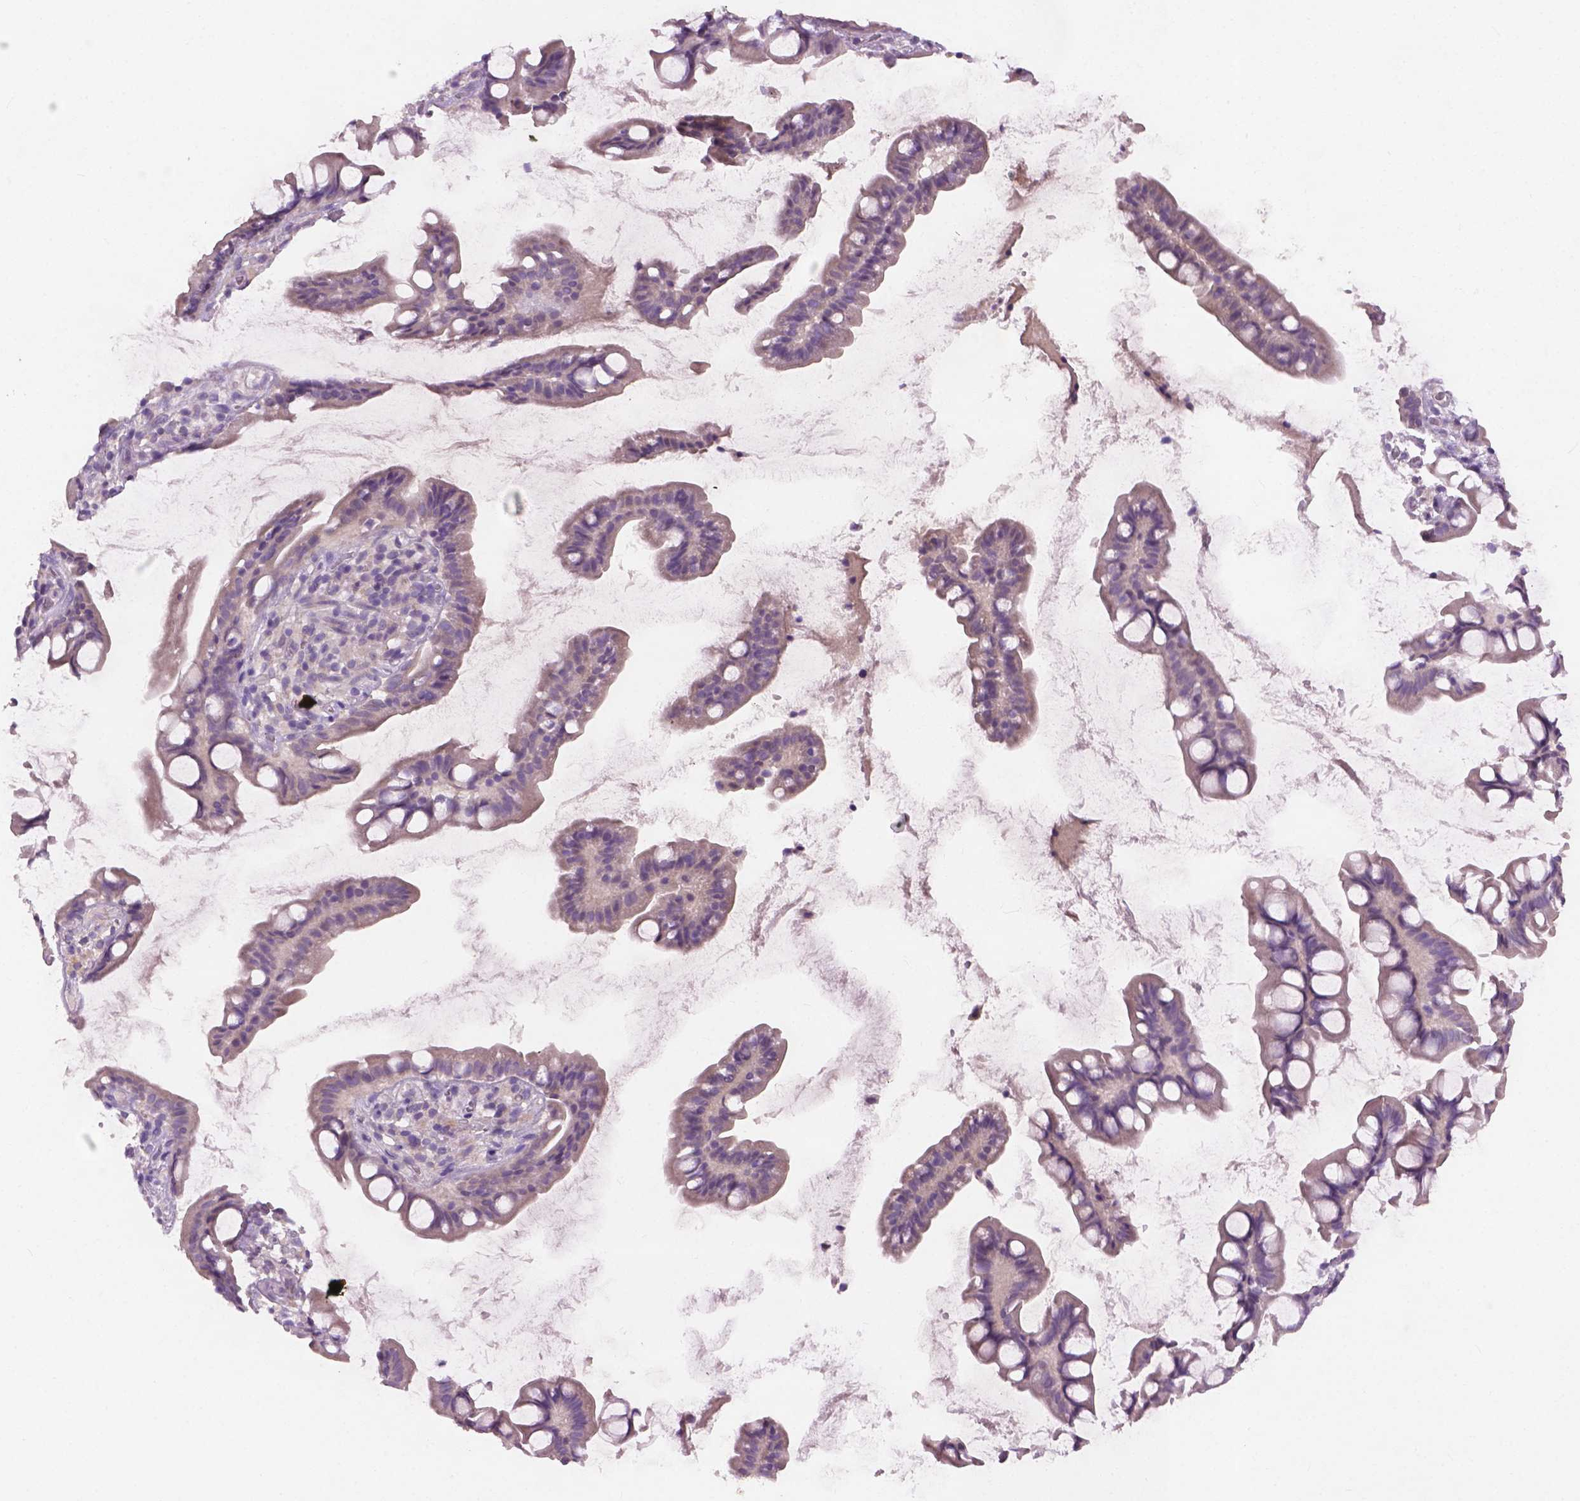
{"staining": {"intensity": "weak", "quantity": ">75%", "location": "cytoplasmic/membranous"}, "tissue": "small intestine", "cell_type": "Glandular cells", "image_type": "normal", "snomed": [{"axis": "morphology", "description": "Normal tissue, NOS"}, {"axis": "topography", "description": "Small intestine"}], "caption": "Immunohistochemical staining of unremarkable human small intestine demonstrates weak cytoplasmic/membranous protein staining in about >75% of glandular cells.", "gene": "KRT17", "patient": {"sex": "male", "age": 70}}